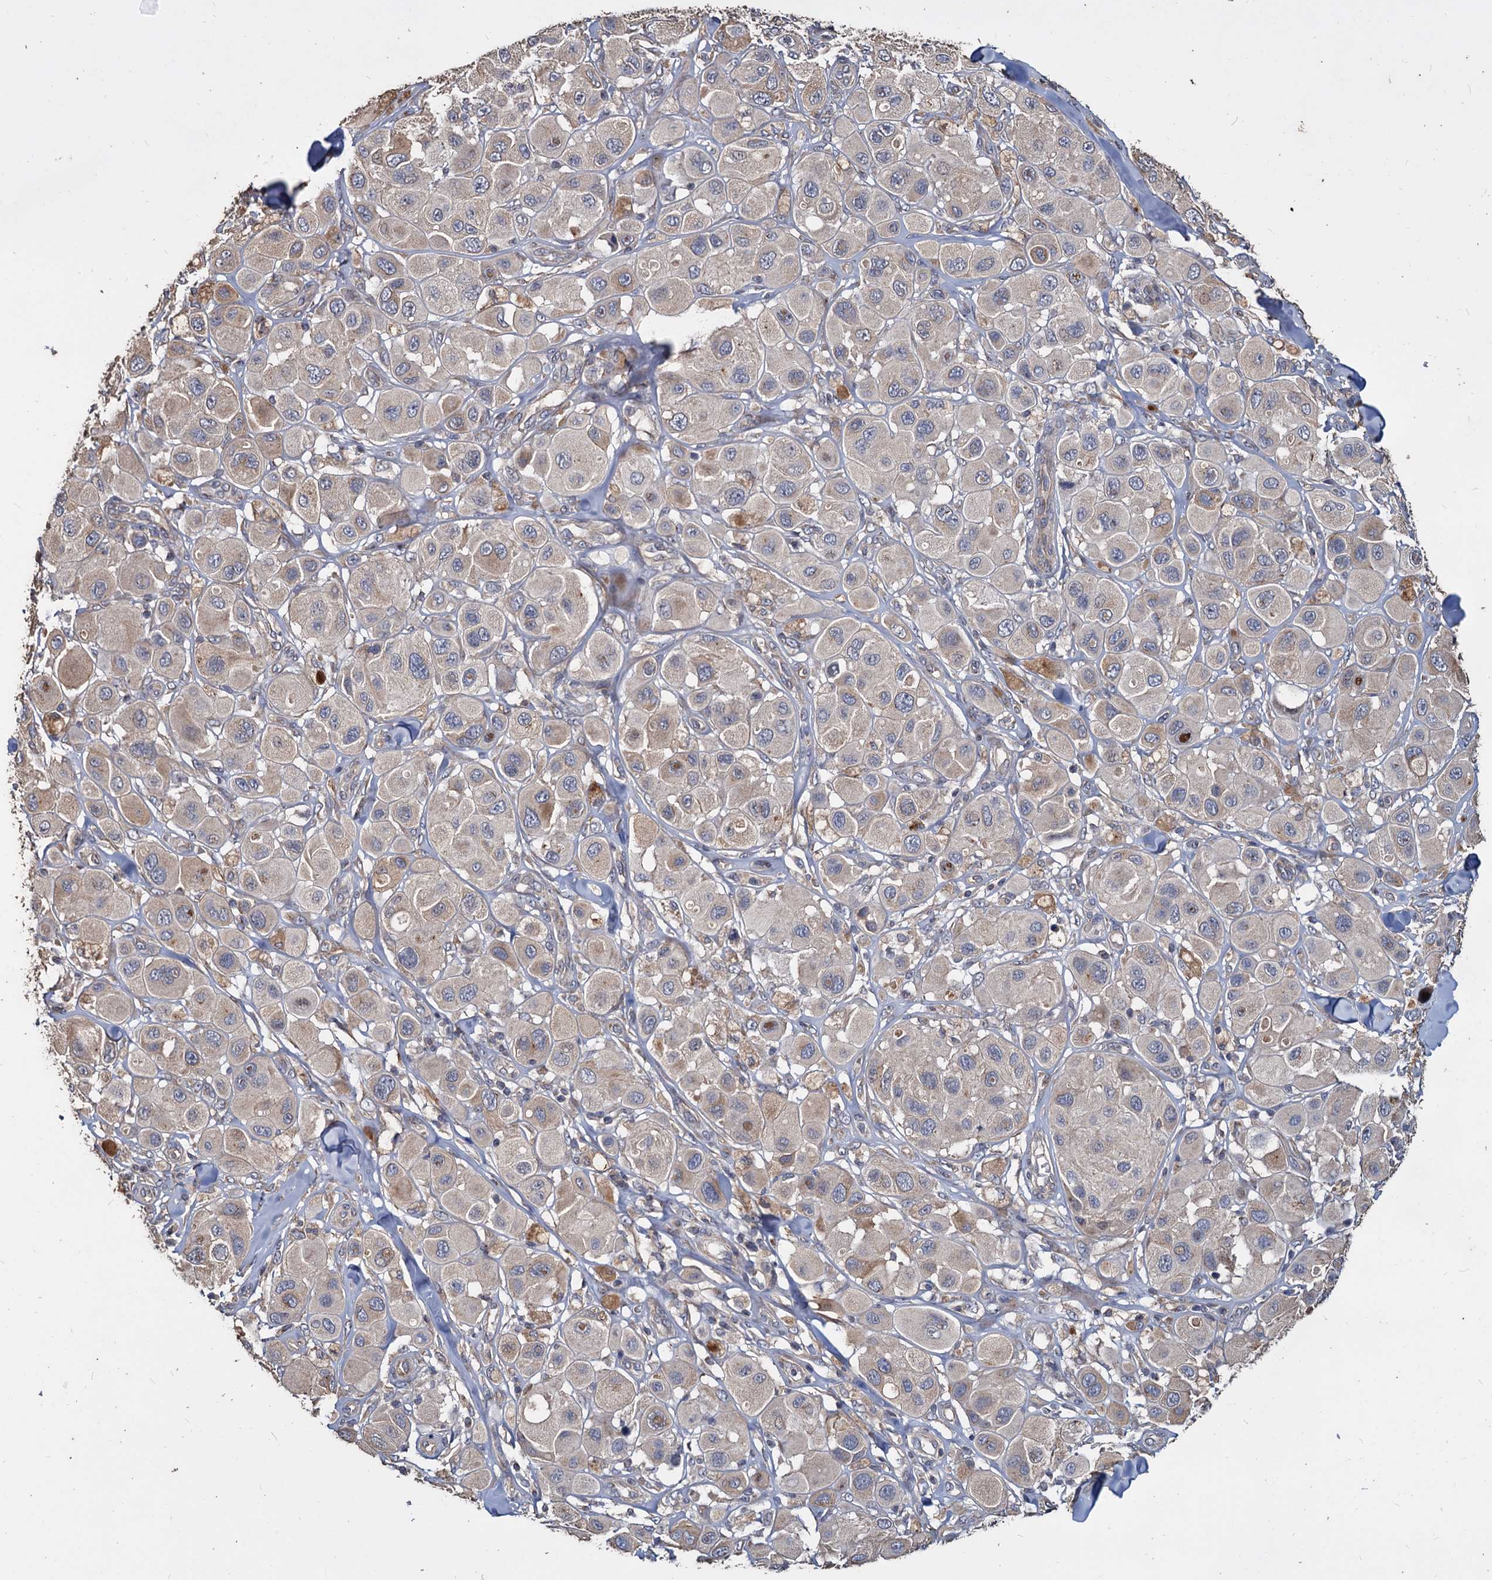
{"staining": {"intensity": "moderate", "quantity": "<25%", "location": "cytoplasmic/membranous"}, "tissue": "melanoma", "cell_type": "Tumor cells", "image_type": "cancer", "snomed": [{"axis": "morphology", "description": "Malignant melanoma, Metastatic site"}, {"axis": "topography", "description": "Skin"}], "caption": "Tumor cells exhibit moderate cytoplasmic/membranous positivity in about <25% of cells in malignant melanoma (metastatic site).", "gene": "DEPDC4", "patient": {"sex": "male", "age": 41}}